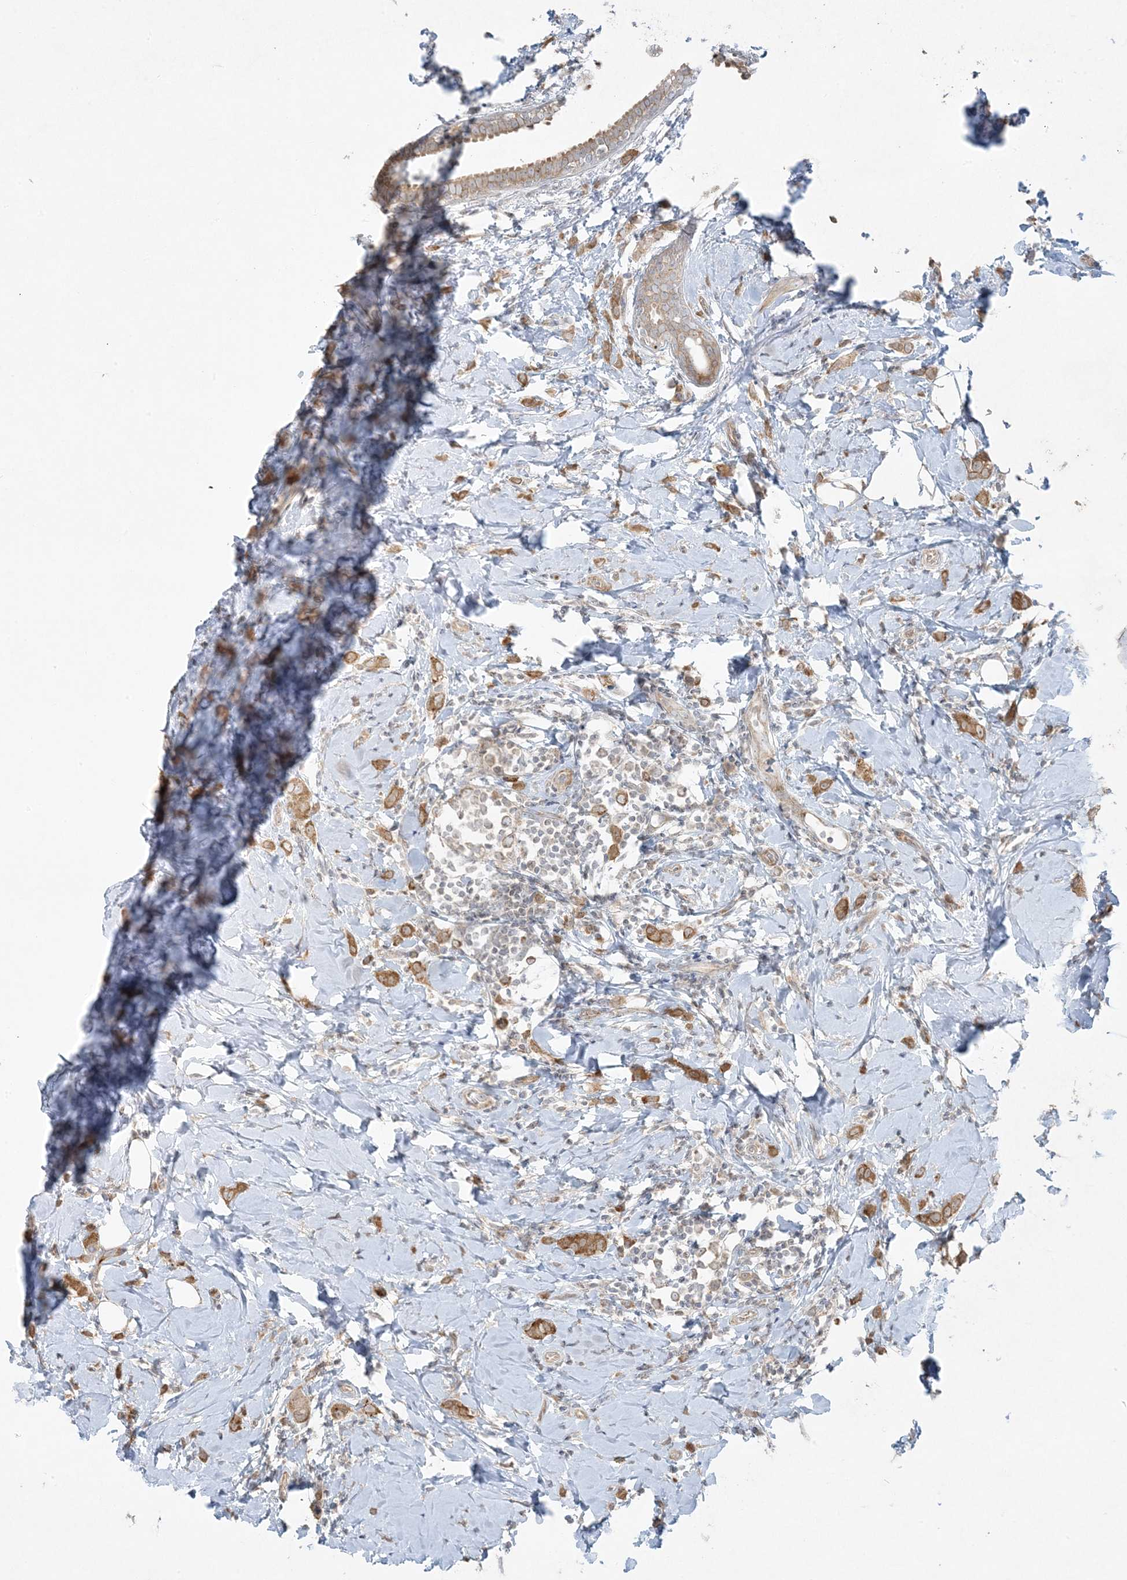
{"staining": {"intensity": "moderate", "quantity": ">75%", "location": "cytoplasmic/membranous"}, "tissue": "breast cancer", "cell_type": "Tumor cells", "image_type": "cancer", "snomed": [{"axis": "morphology", "description": "Lobular carcinoma"}, {"axis": "topography", "description": "Breast"}], "caption": "Immunohistochemistry staining of lobular carcinoma (breast), which reveals medium levels of moderate cytoplasmic/membranous positivity in about >75% of tumor cells indicating moderate cytoplasmic/membranous protein staining. The staining was performed using DAB (3,3'-diaminobenzidine) (brown) for protein detection and nuclei were counterstained in hematoxylin (blue).", "gene": "ZNF263", "patient": {"sex": "female", "age": 47}}